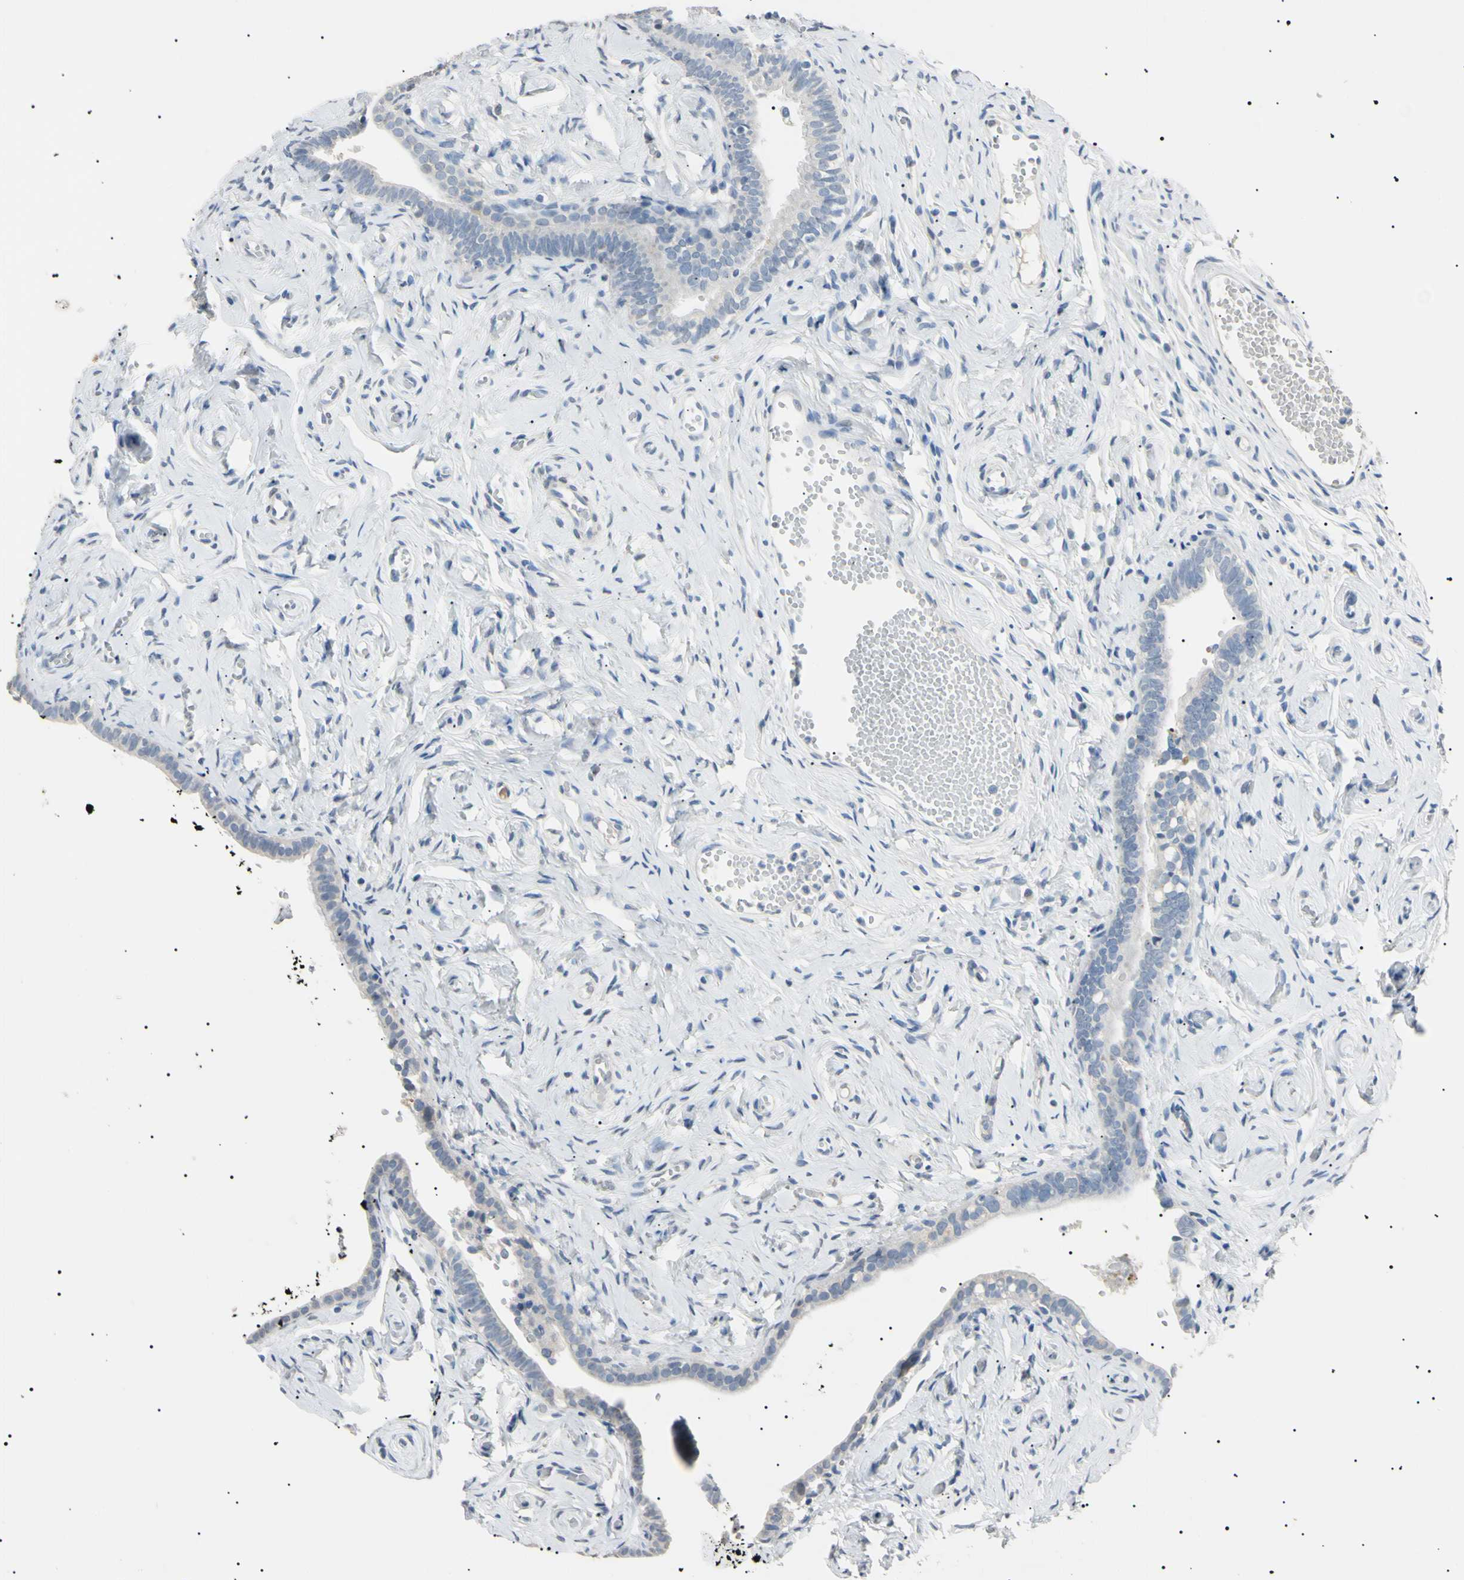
{"staining": {"intensity": "moderate", "quantity": "<25%", "location": "cytoplasmic/membranous"}, "tissue": "fallopian tube", "cell_type": "Glandular cells", "image_type": "normal", "snomed": [{"axis": "morphology", "description": "Normal tissue, NOS"}, {"axis": "topography", "description": "Fallopian tube"}], "caption": "Moderate cytoplasmic/membranous positivity for a protein is seen in approximately <25% of glandular cells of normal fallopian tube using immunohistochemistry (IHC).", "gene": "CGB3", "patient": {"sex": "female", "age": 71}}